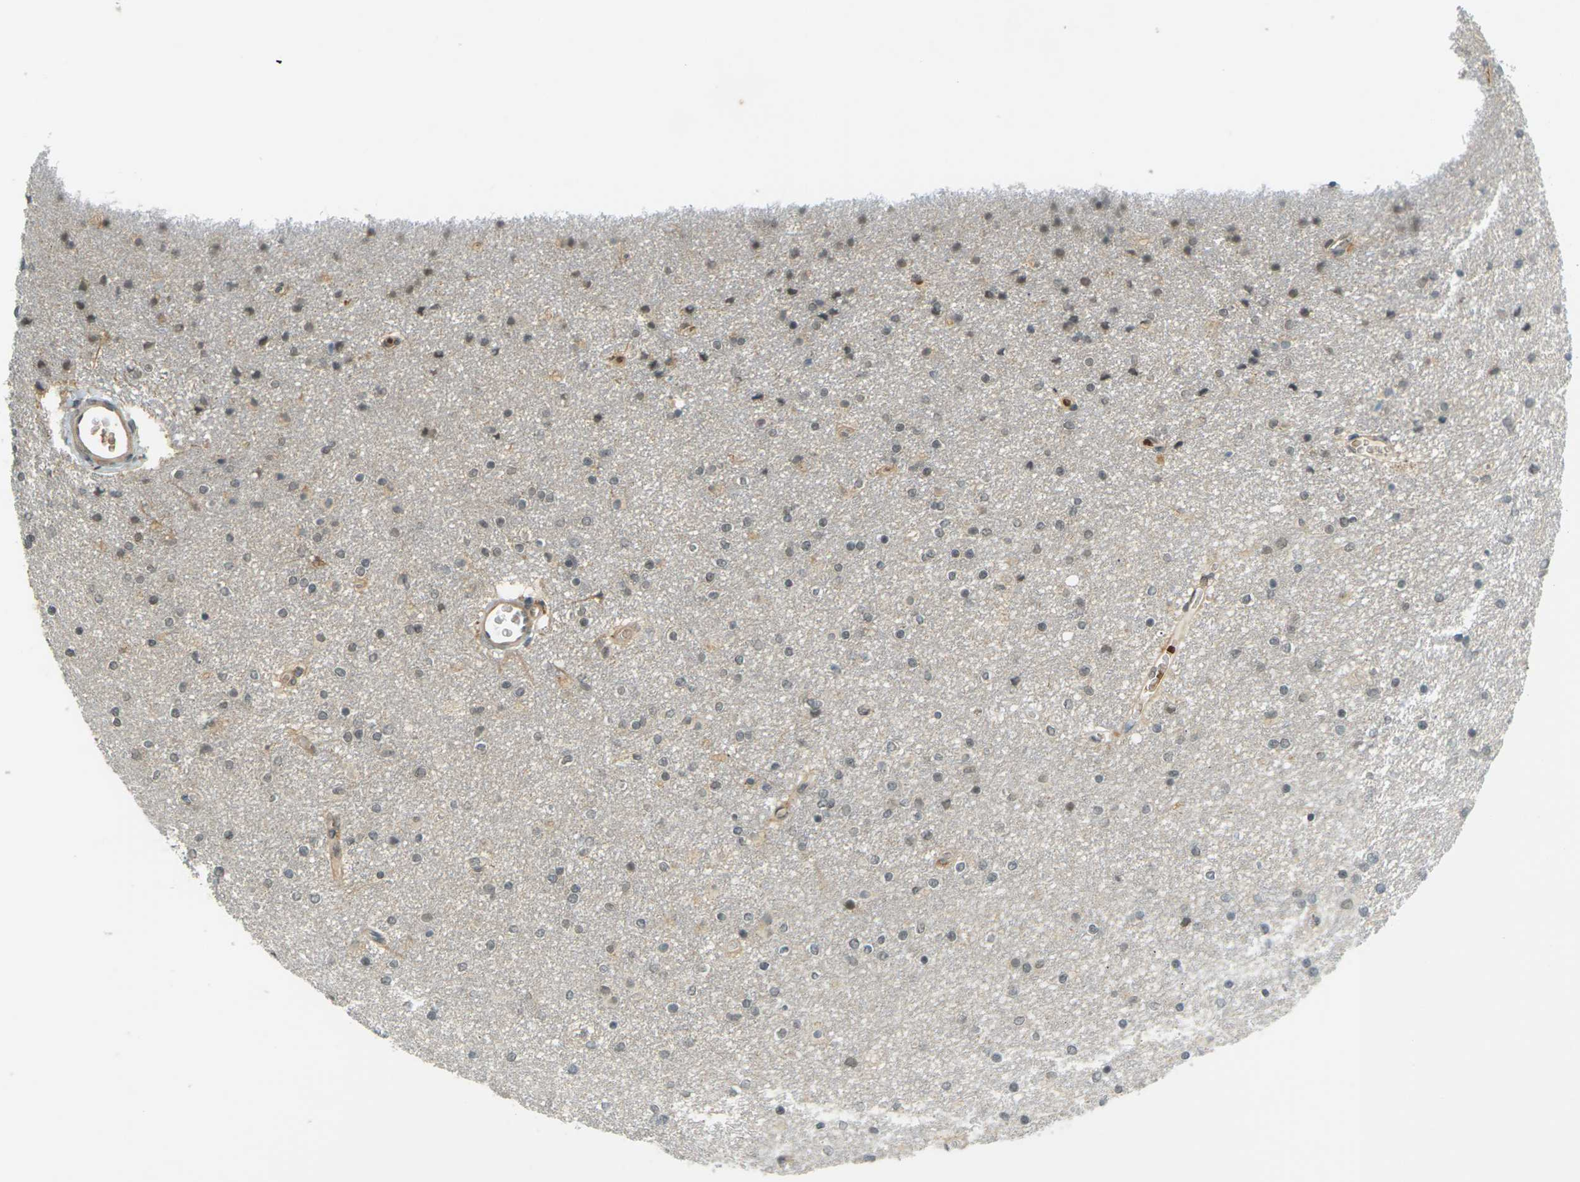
{"staining": {"intensity": "negative", "quantity": "none", "location": "none"}, "tissue": "caudate", "cell_type": "Glial cells", "image_type": "normal", "snomed": [{"axis": "morphology", "description": "Normal tissue, NOS"}, {"axis": "topography", "description": "Lateral ventricle wall"}], "caption": "Human caudate stained for a protein using IHC displays no staining in glial cells.", "gene": "SOCS6", "patient": {"sex": "female", "age": 54}}